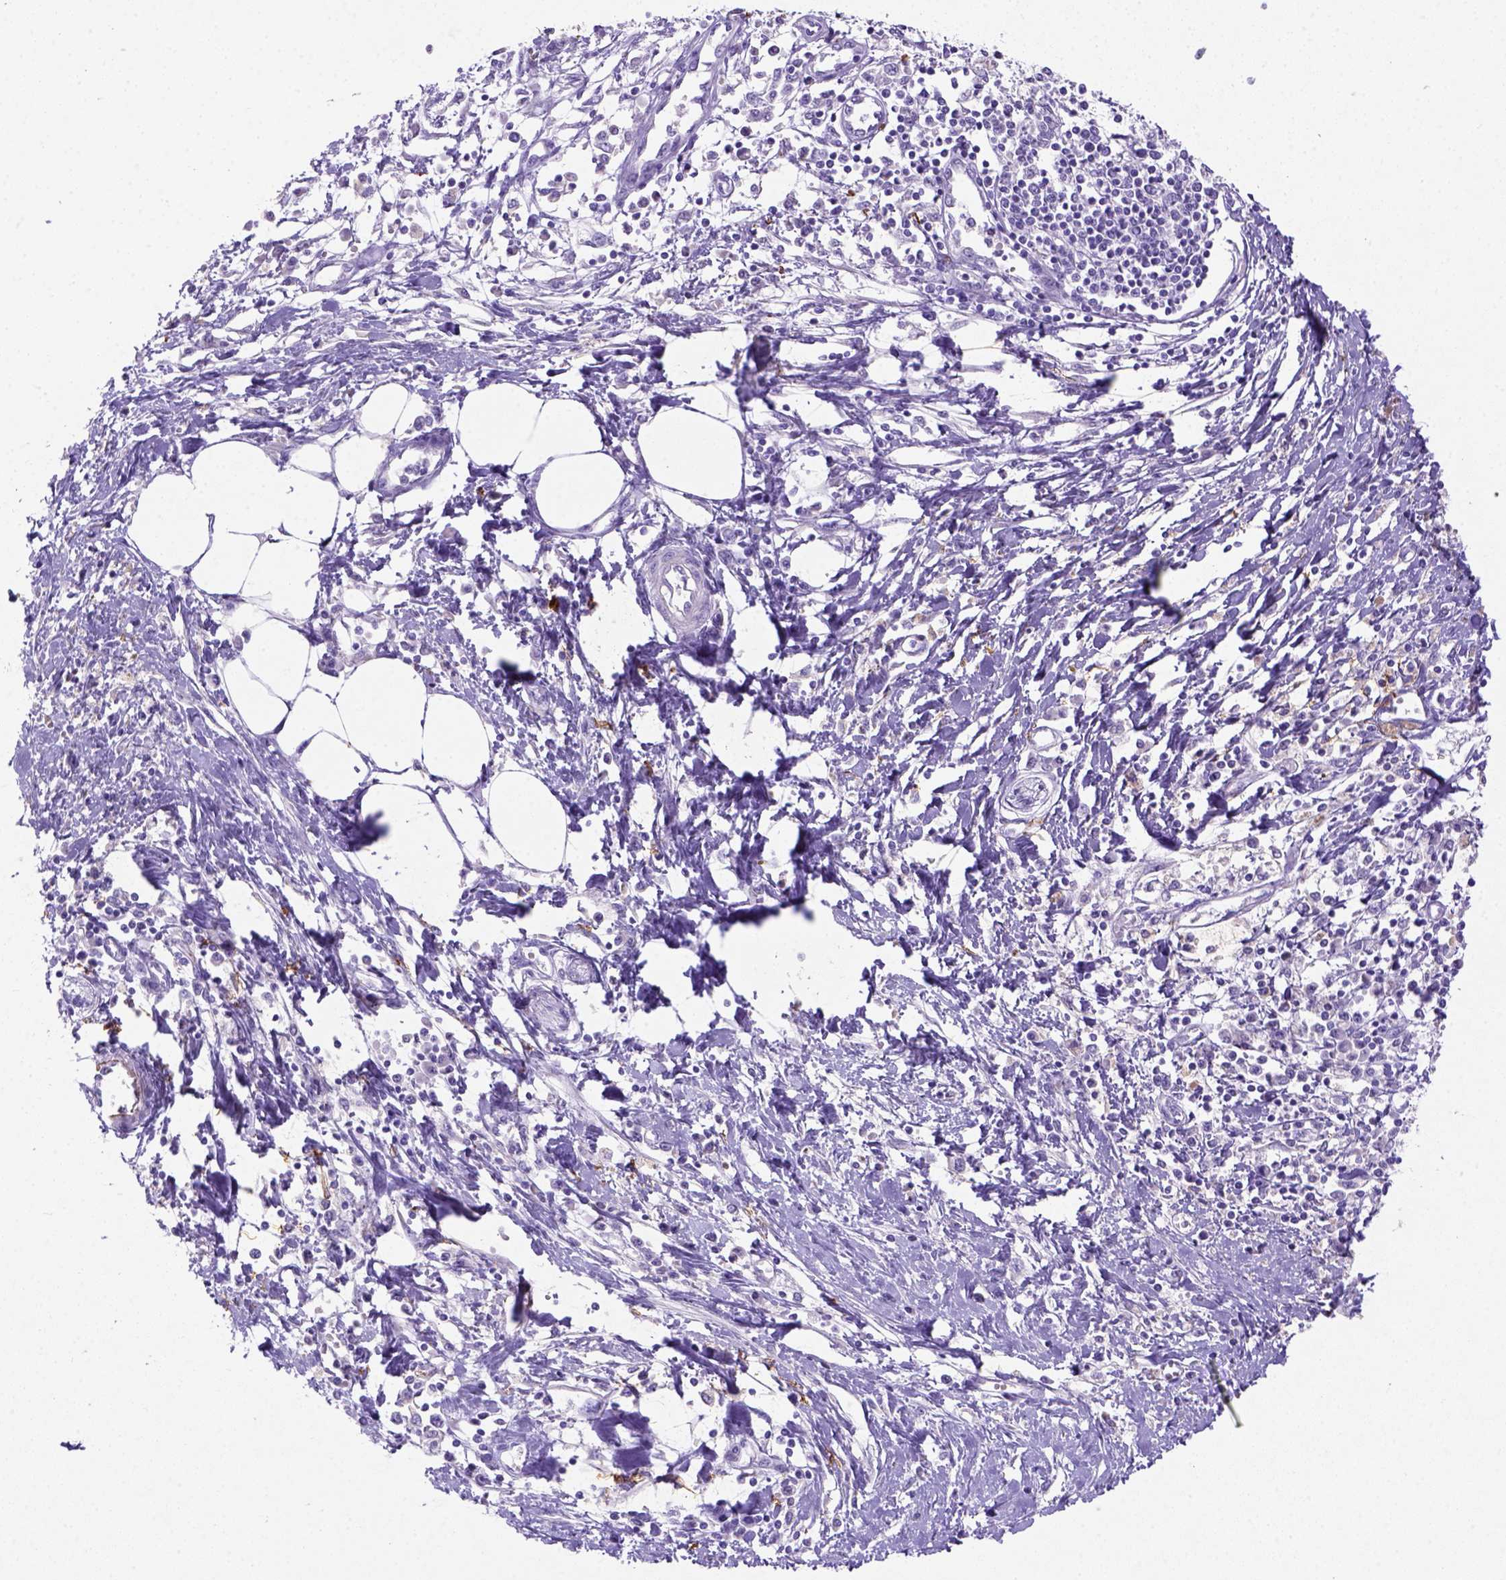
{"staining": {"intensity": "negative", "quantity": "none", "location": "none"}, "tissue": "pancreatic cancer", "cell_type": "Tumor cells", "image_type": "cancer", "snomed": [{"axis": "morphology", "description": "Adenocarcinoma, NOS"}, {"axis": "topography", "description": "Pancreas"}], "caption": "Immunohistochemistry of human pancreatic cancer (adenocarcinoma) exhibits no positivity in tumor cells.", "gene": "SIRPD", "patient": {"sex": "male", "age": 60}}